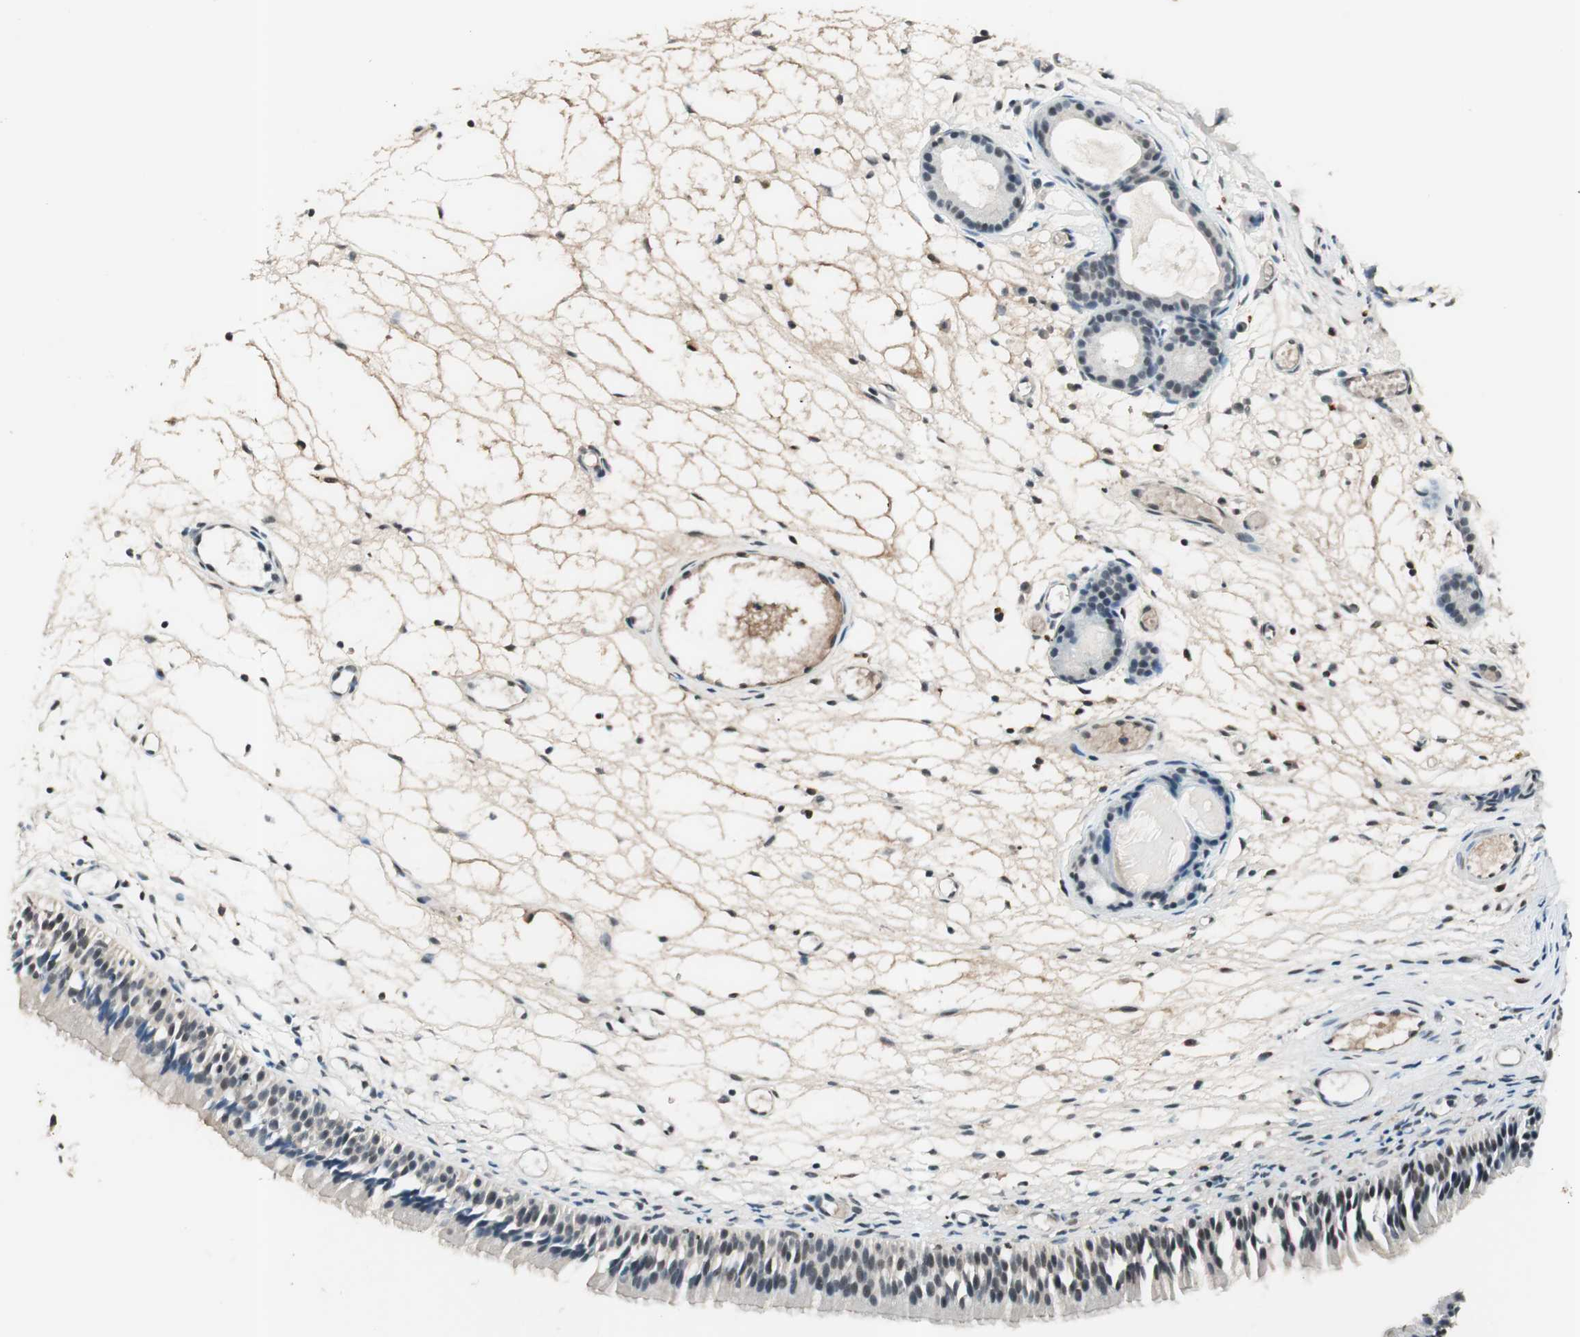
{"staining": {"intensity": "weak", "quantity": "<25%", "location": "nuclear"}, "tissue": "nasopharynx", "cell_type": "Respiratory epithelial cells", "image_type": "normal", "snomed": [{"axis": "morphology", "description": "Normal tissue, NOS"}, {"axis": "topography", "description": "Nasopharynx"}], "caption": "Respiratory epithelial cells are negative for protein expression in normal human nasopharynx. The staining was performed using DAB (3,3'-diaminobenzidine) to visualize the protein expression in brown, while the nuclei were stained in blue with hematoxylin (Magnification: 20x).", "gene": "NFRKB", "patient": {"sex": "female", "age": 54}}